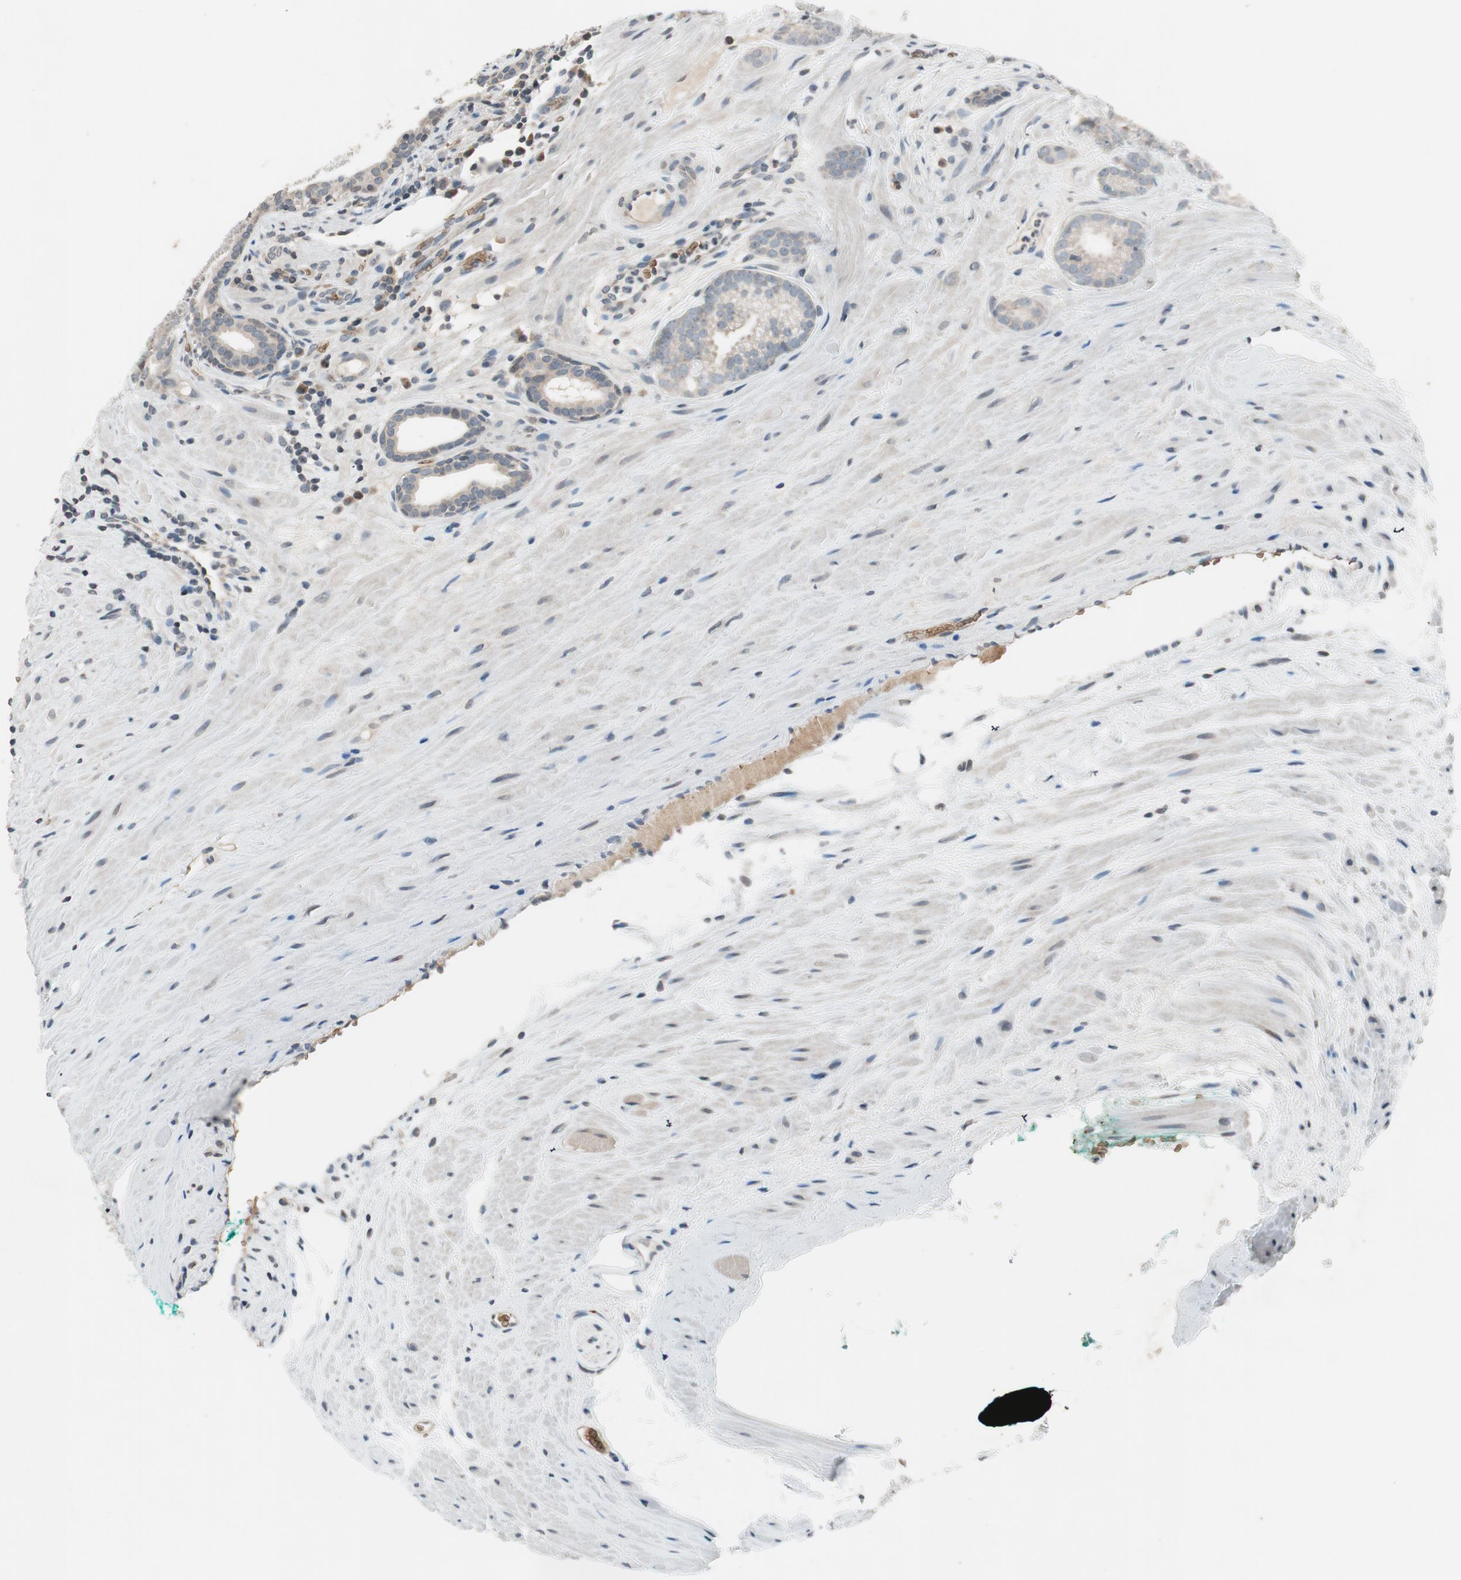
{"staining": {"intensity": "weak", "quantity": "<25%", "location": "cytoplasmic/membranous"}, "tissue": "prostate cancer", "cell_type": "Tumor cells", "image_type": "cancer", "snomed": [{"axis": "morphology", "description": "Adenocarcinoma, Low grade"}, {"axis": "topography", "description": "Prostate"}], "caption": "Photomicrograph shows no protein expression in tumor cells of low-grade adenocarcinoma (prostate) tissue.", "gene": "GYPC", "patient": {"sex": "male", "age": 57}}